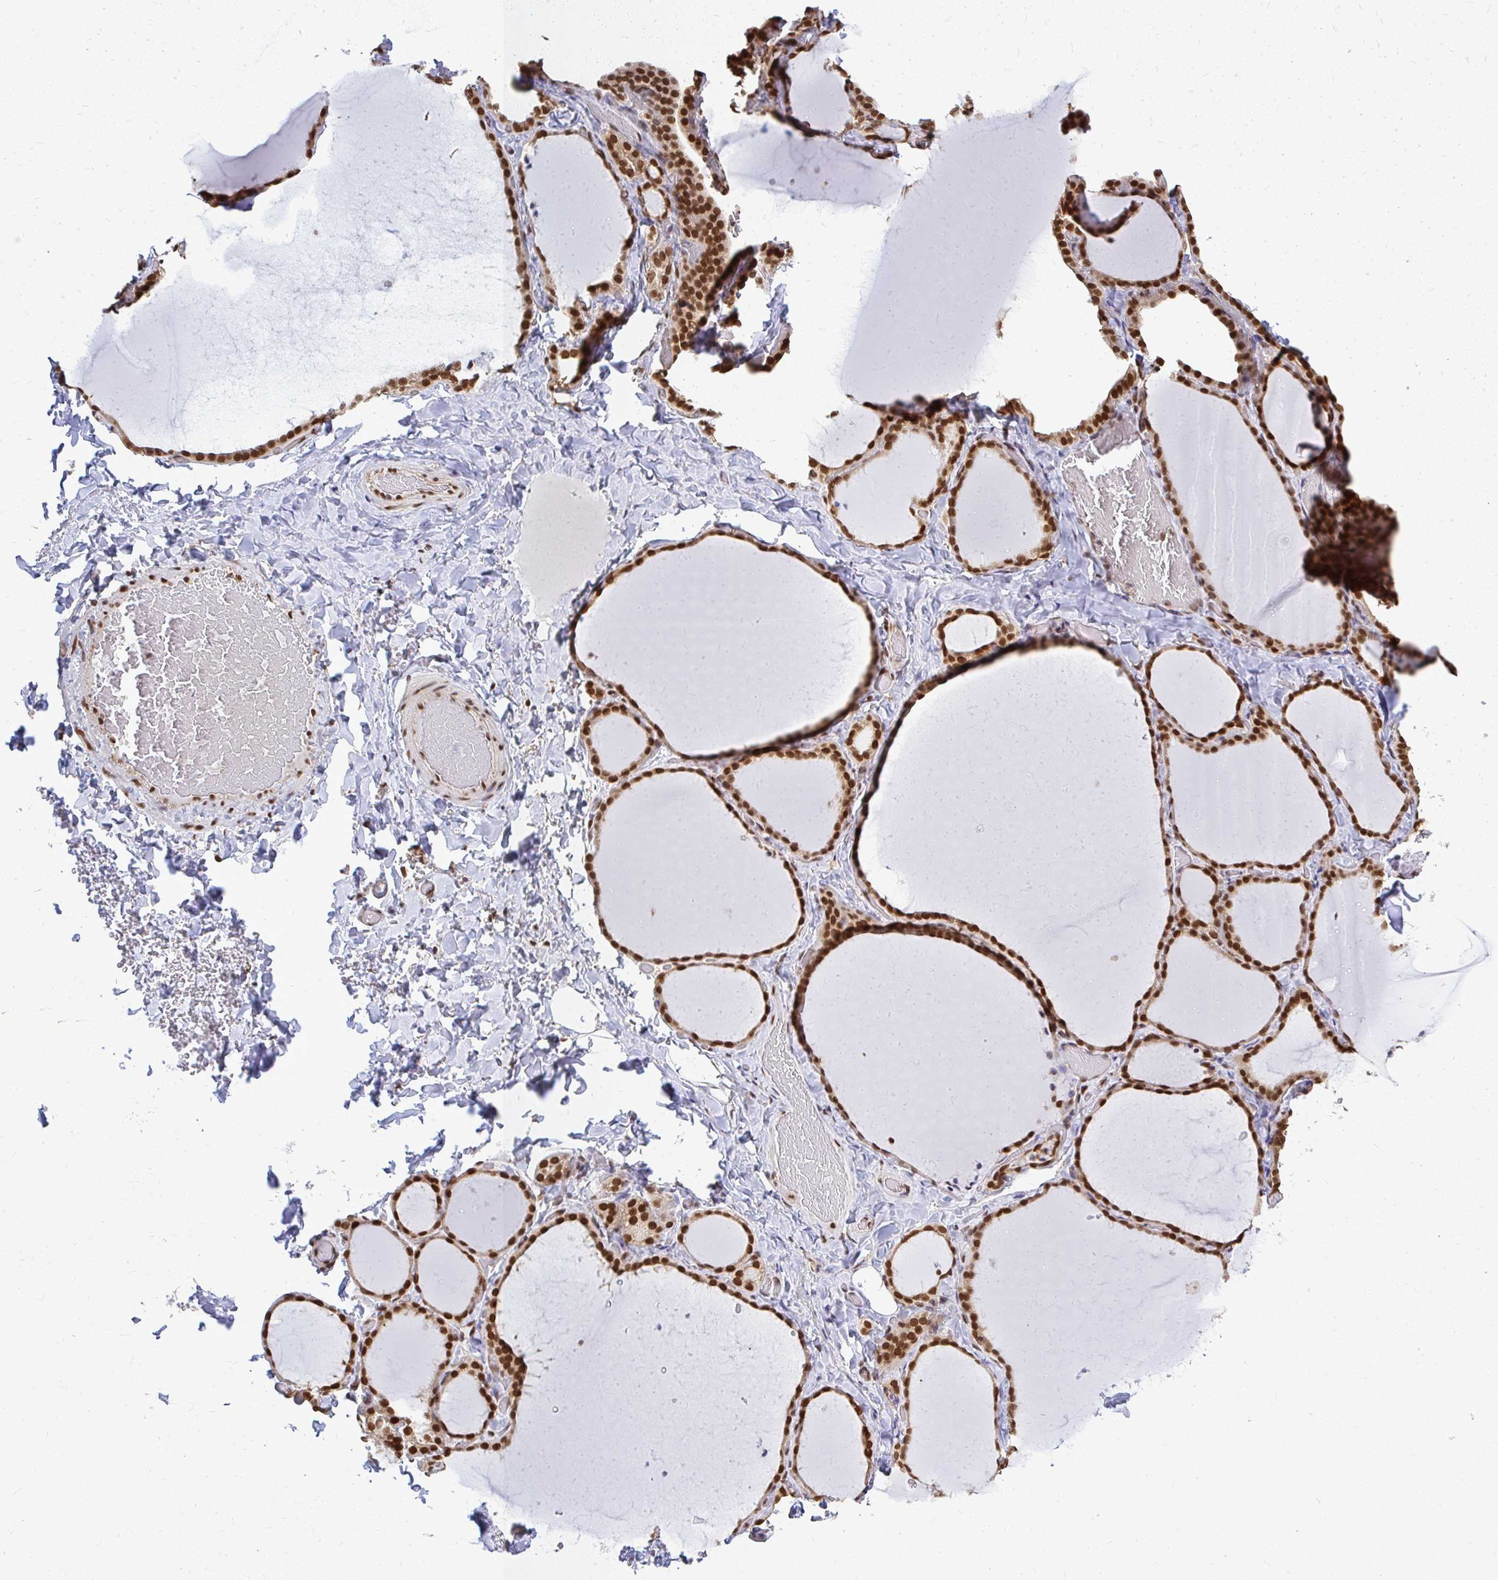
{"staining": {"intensity": "strong", "quantity": ">75%", "location": "nuclear"}, "tissue": "thyroid gland", "cell_type": "Glandular cells", "image_type": "normal", "snomed": [{"axis": "morphology", "description": "Normal tissue, NOS"}, {"axis": "topography", "description": "Thyroid gland"}], "caption": "An immunohistochemistry (IHC) histopathology image of normal tissue is shown. Protein staining in brown labels strong nuclear positivity in thyroid gland within glandular cells.", "gene": "XPO1", "patient": {"sex": "female", "age": 22}}